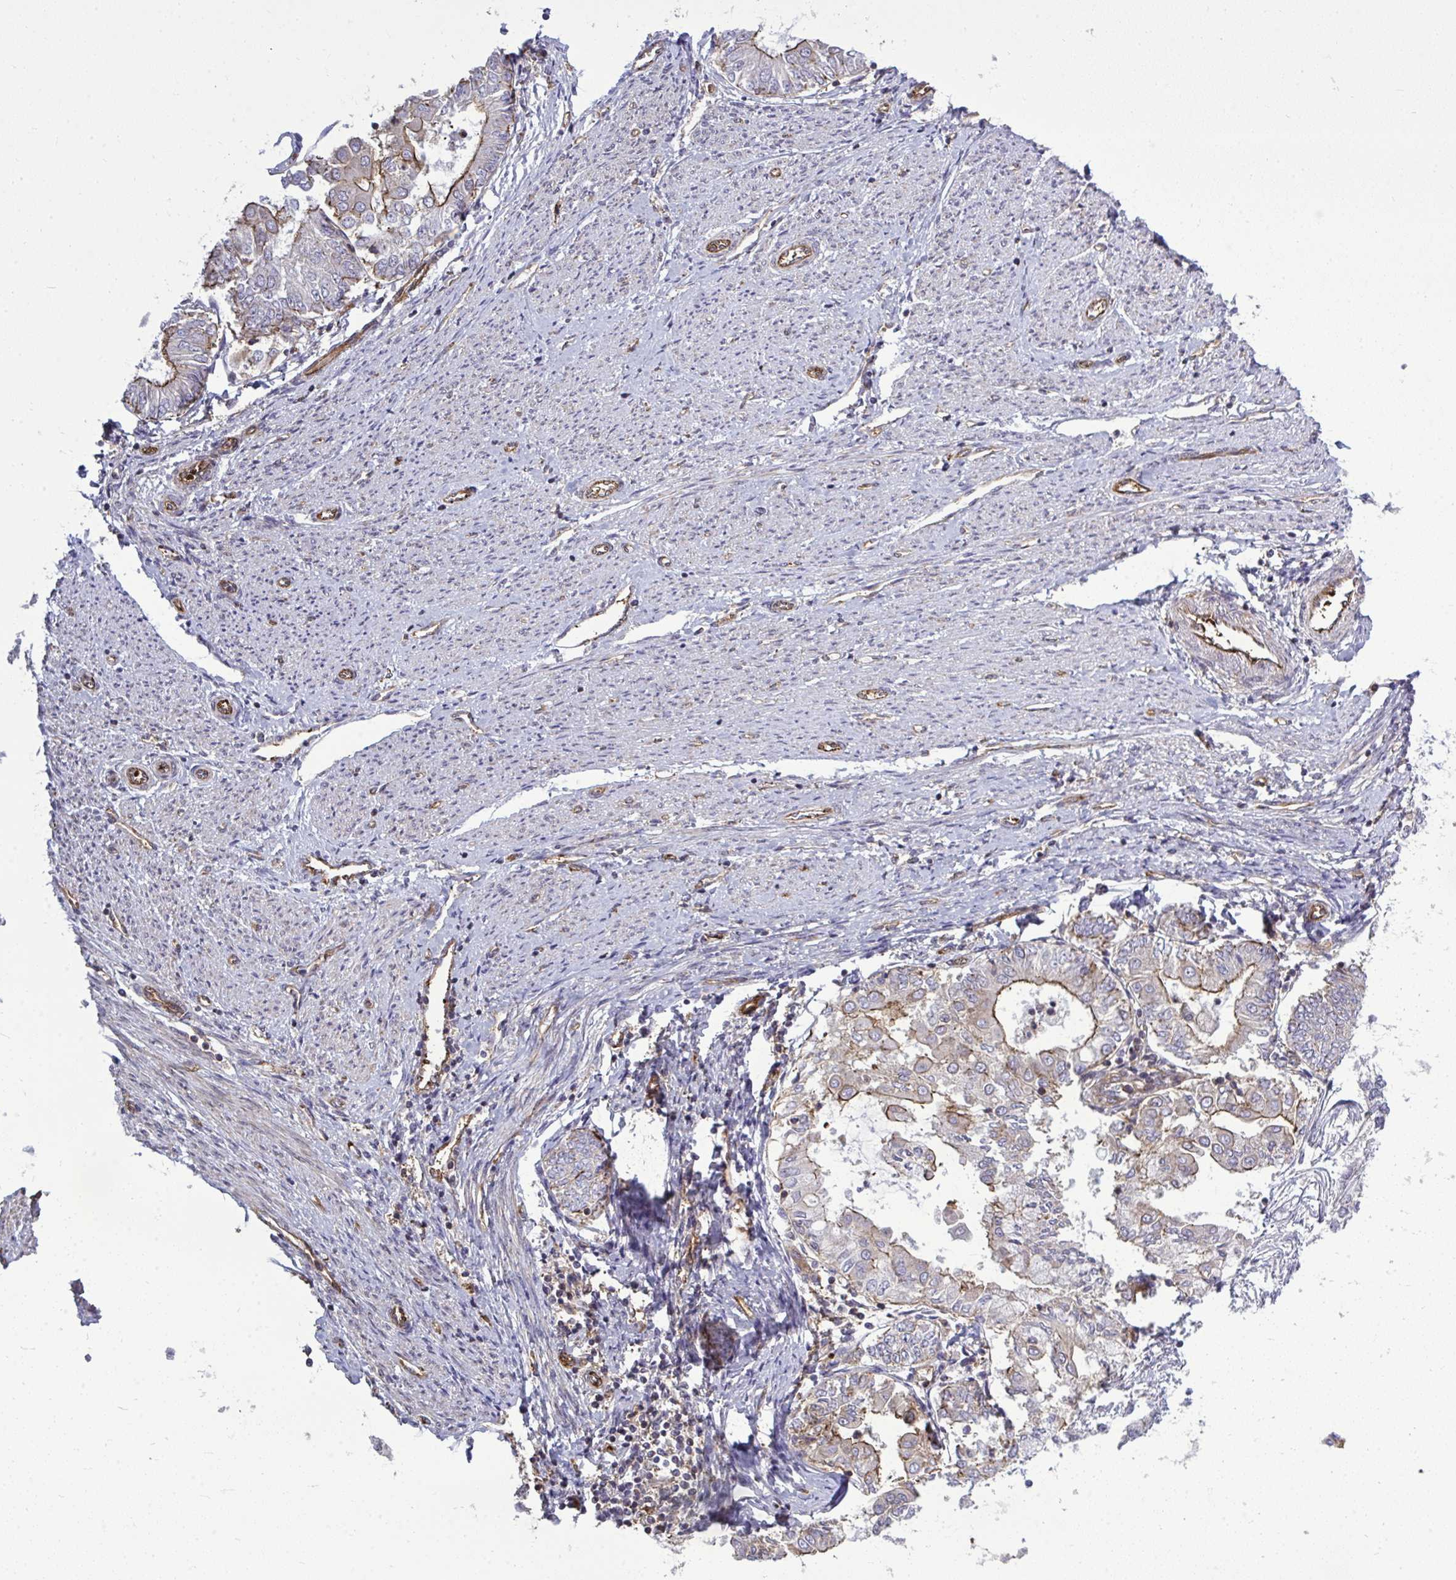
{"staining": {"intensity": "moderate", "quantity": "<25%", "location": "cytoplasmic/membranous"}, "tissue": "endometrial cancer", "cell_type": "Tumor cells", "image_type": "cancer", "snomed": [{"axis": "morphology", "description": "Adenocarcinoma, NOS"}, {"axis": "topography", "description": "Endometrium"}], "caption": "Immunohistochemistry (IHC) (DAB) staining of human endometrial adenocarcinoma reveals moderate cytoplasmic/membranous protein staining in about <25% of tumor cells.", "gene": "FUT10", "patient": {"sex": "female", "age": 68}}